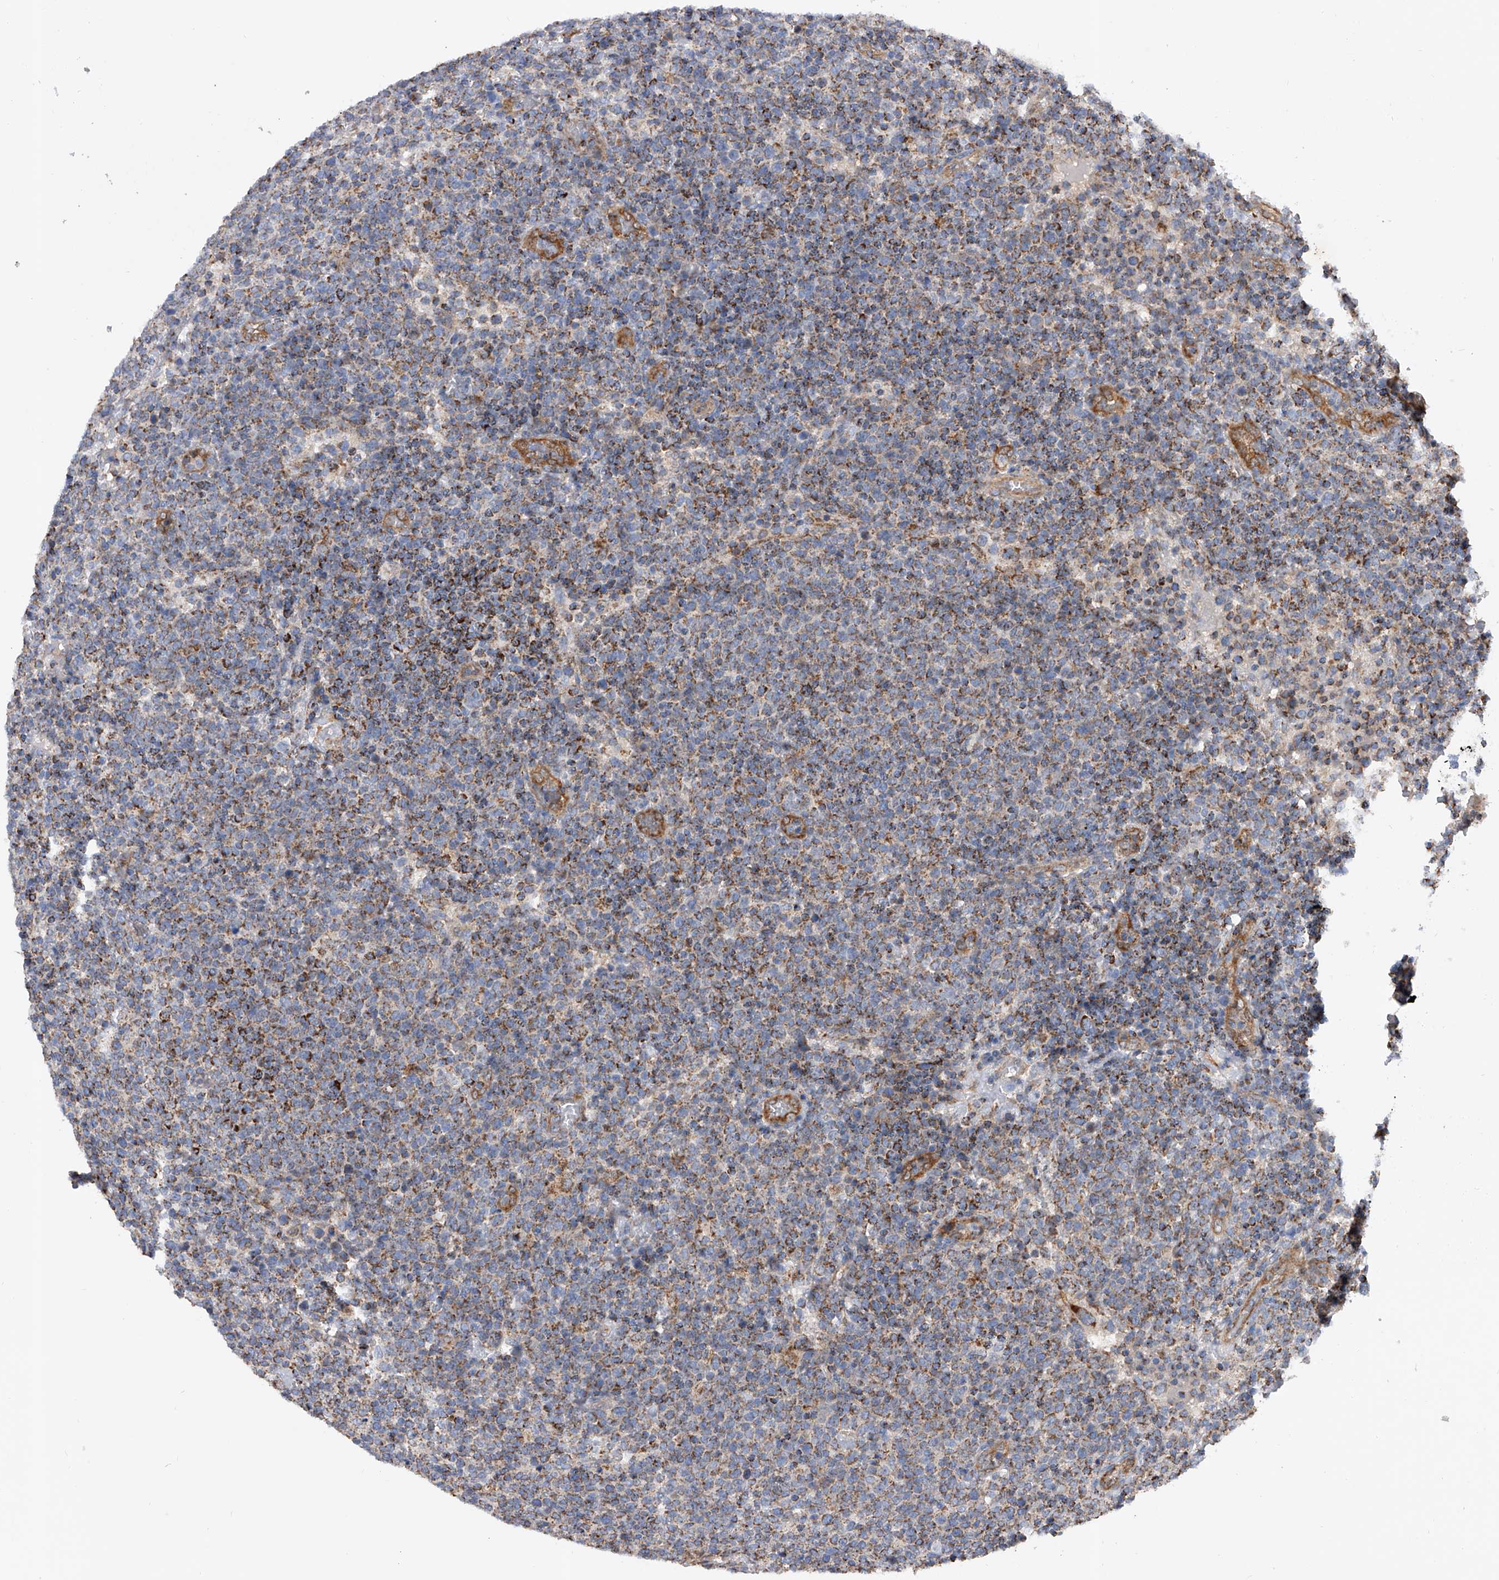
{"staining": {"intensity": "moderate", "quantity": ">75%", "location": "cytoplasmic/membranous"}, "tissue": "lymphoma", "cell_type": "Tumor cells", "image_type": "cancer", "snomed": [{"axis": "morphology", "description": "Malignant lymphoma, non-Hodgkin's type, High grade"}, {"axis": "topography", "description": "Lymph node"}], "caption": "DAB (3,3'-diaminobenzidine) immunohistochemical staining of human lymphoma displays moderate cytoplasmic/membranous protein staining in approximately >75% of tumor cells.", "gene": "PDSS2", "patient": {"sex": "male", "age": 61}}